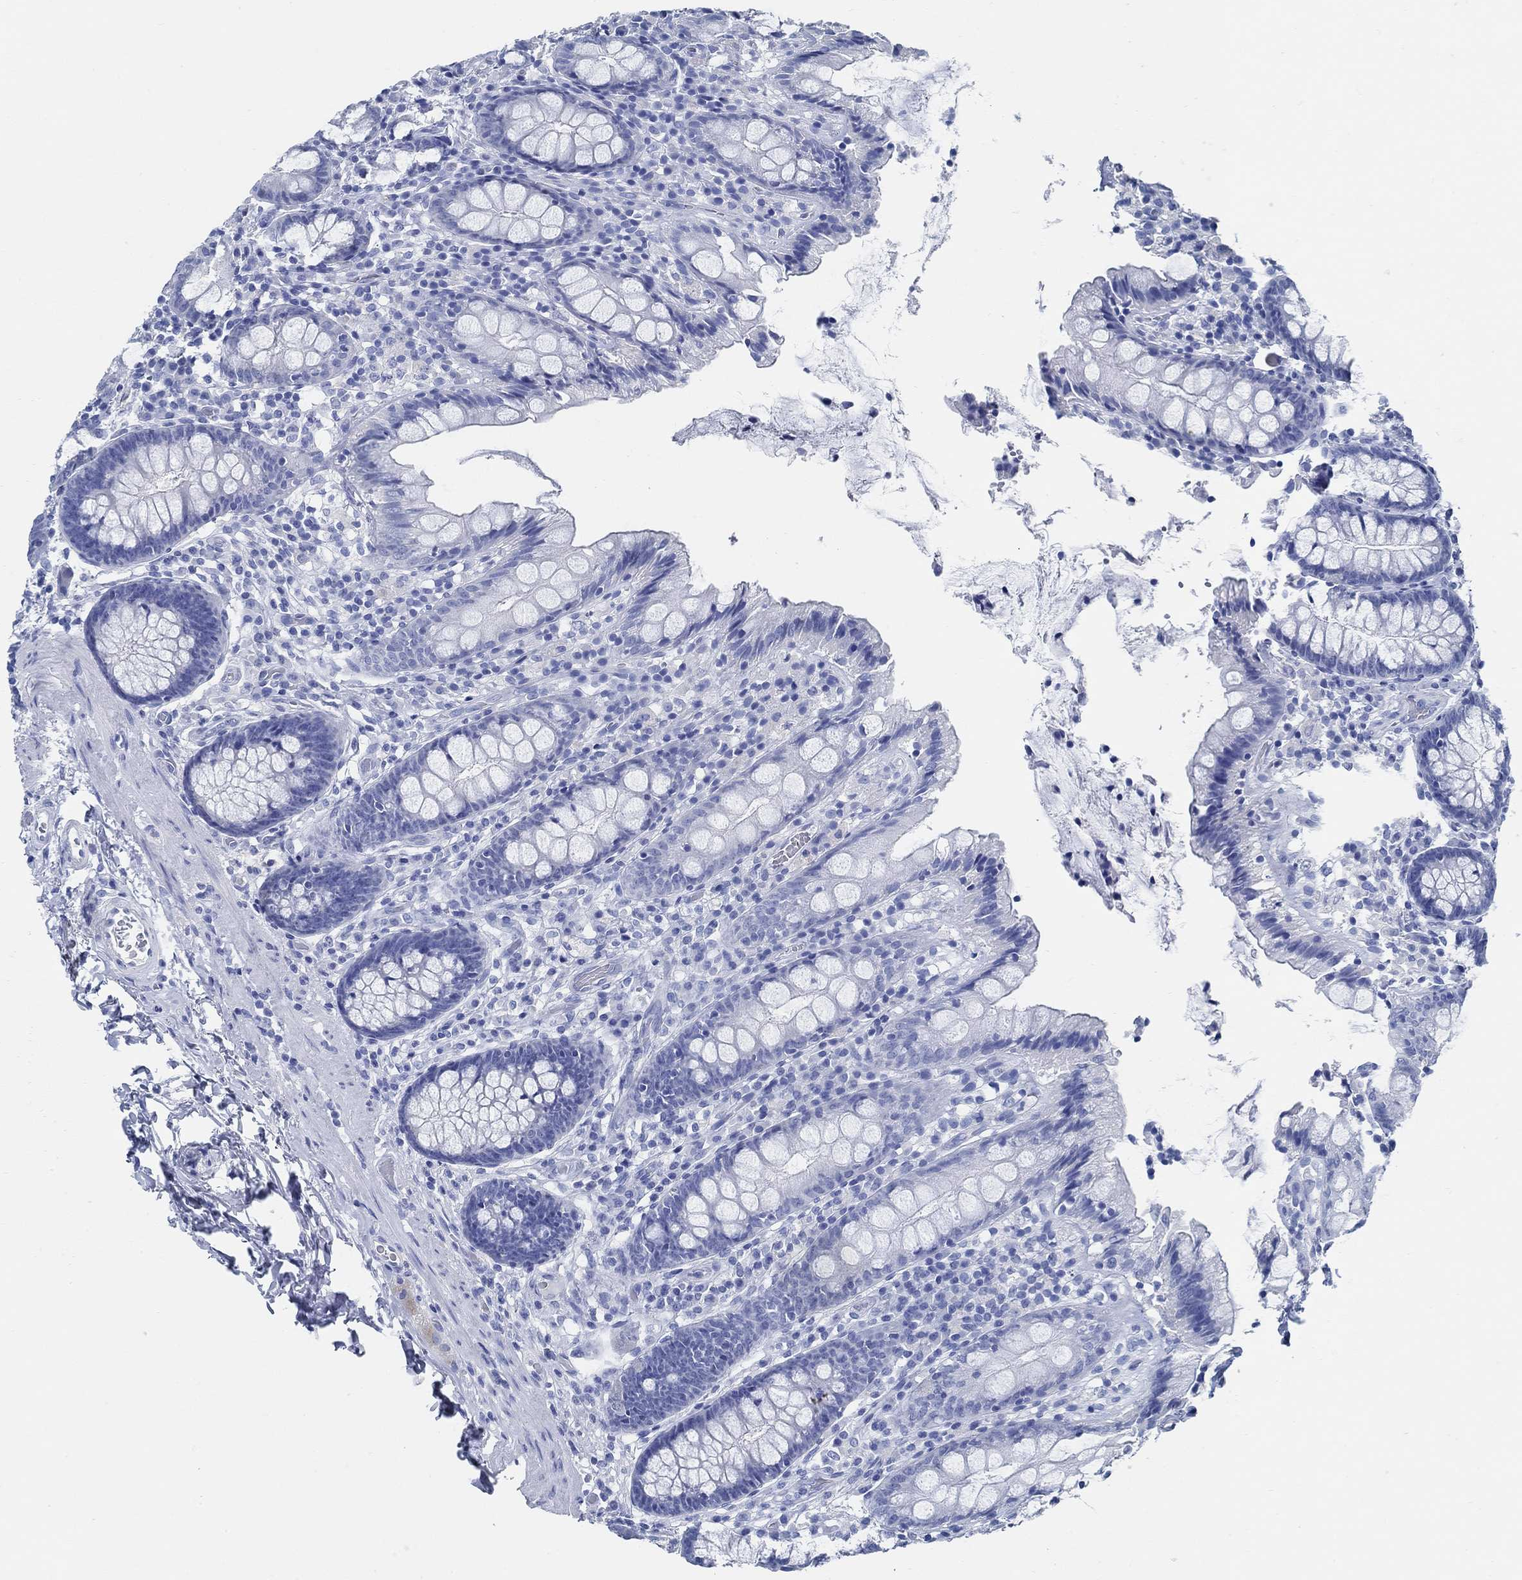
{"staining": {"intensity": "negative", "quantity": "none", "location": "none"}, "tissue": "colon", "cell_type": "Endothelial cells", "image_type": "normal", "snomed": [{"axis": "morphology", "description": "Normal tissue, NOS"}, {"axis": "topography", "description": "Colon"}], "caption": "The histopathology image shows no significant expression in endothelial cells of colon.", "gene": "SLC45A1", "patient": {"sex": "female", "age": 86}}